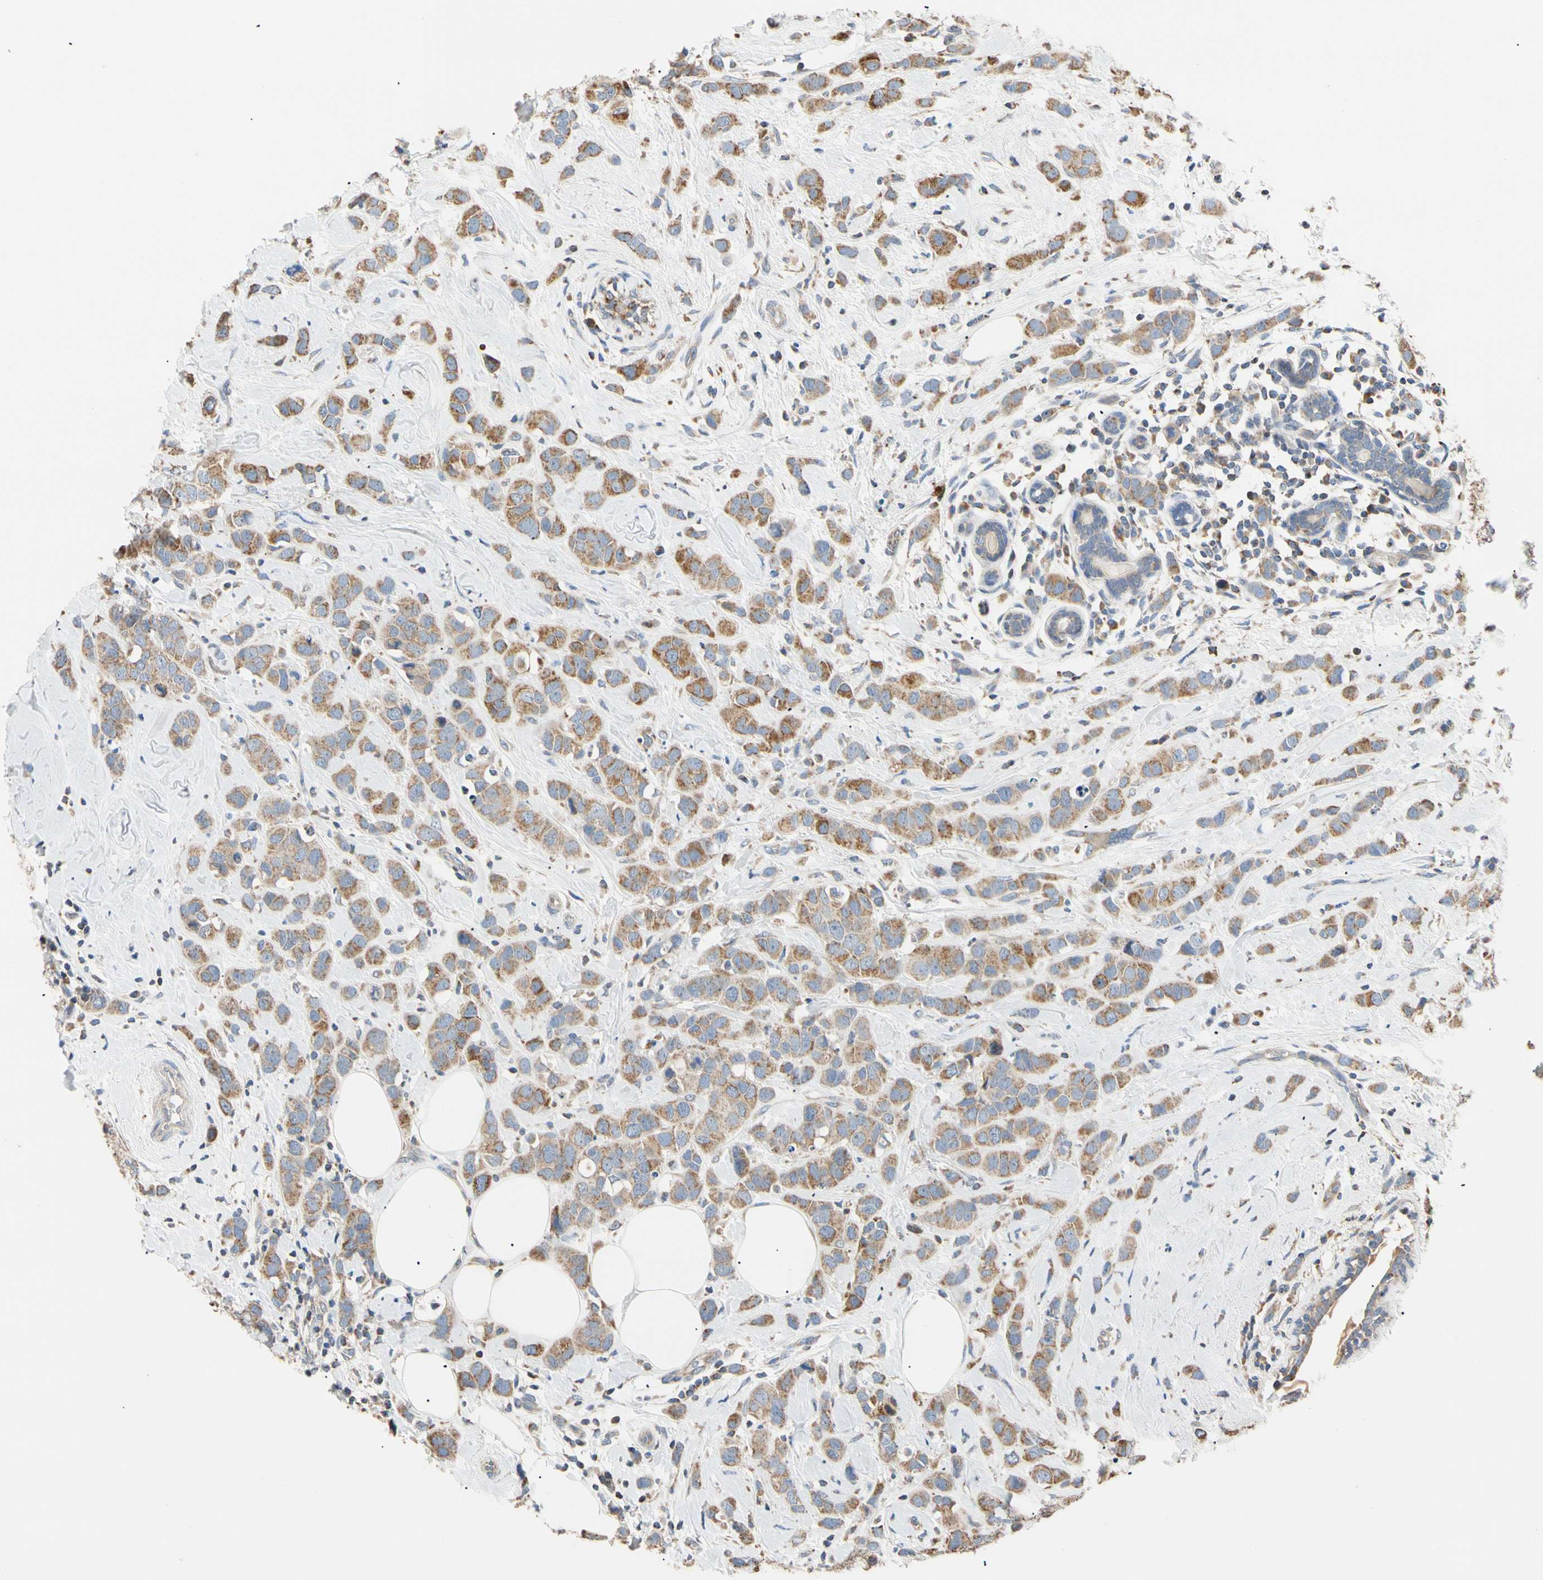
{"staining": {"intensity": "moderate", "quantity": ">75%", "location": "cytoplasmic/membranous"}, "tissue": "breast cancer", "cell_type": "Tumor cells", "image_type": "cancer", "snomed": [{"axis": "morphology", "description": "Normal tissue, NOS"}, {"axis": "morphology", "description": "Duct carcinoma"}, {"axis": "topography", "description": "Breast"}], "caption": "This photomicrograph exhibits immunohistochemistry staining of invasive ductal carcinoma (breast), with medium moderate cytoplasmic/membranous staining in approximately >75% of tumor cells.", "gene": "PLGRKT", "patient": {"sex": "female", "age": 50}}